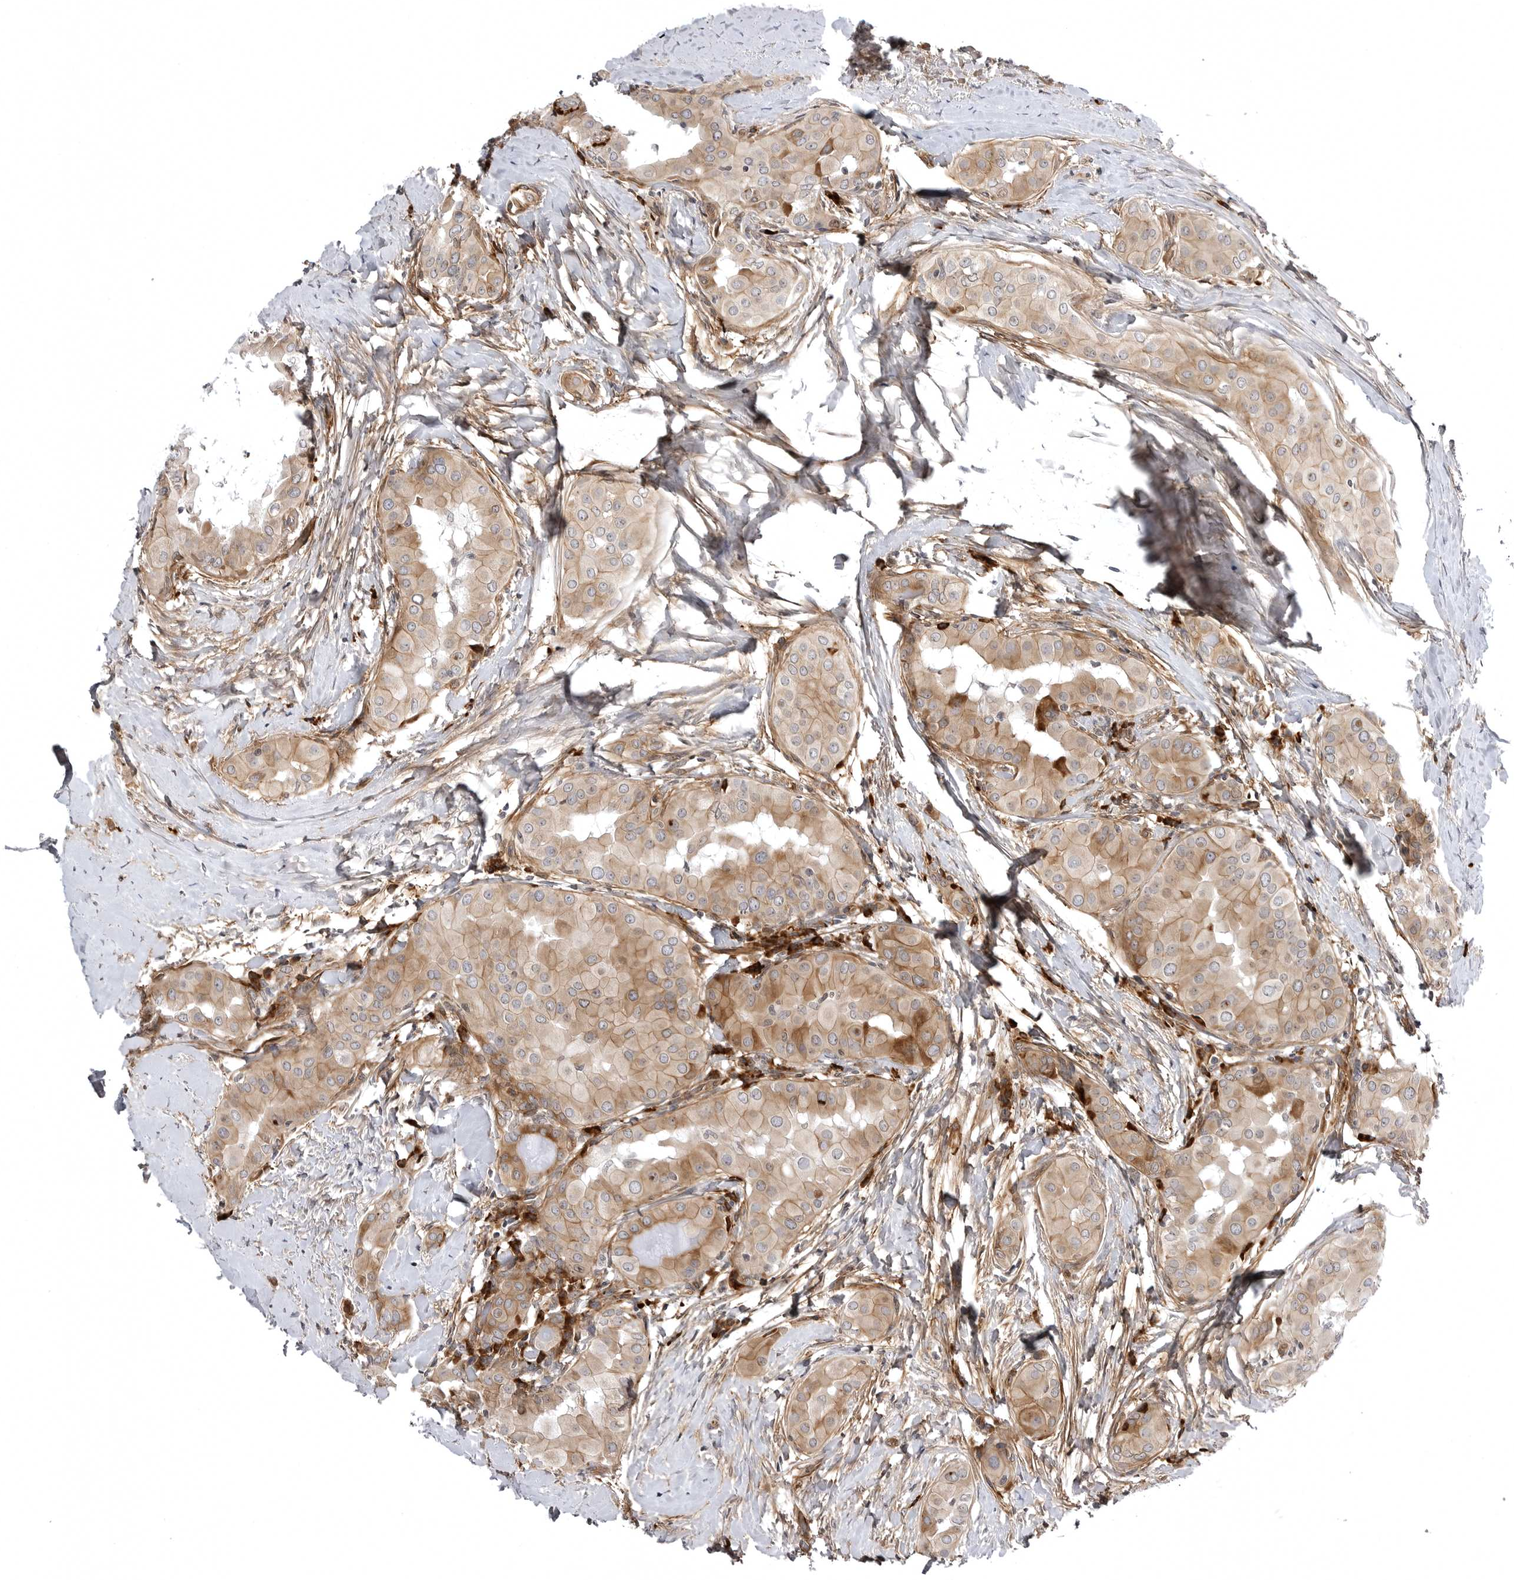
{"staining": {"intensity": "moderate", "quantity": ">75%", "location": "cytoplasmic/membranous"}, "tissue": "thyroid cancer", "cell_type": "Tumor cells", "image_type": "cancer", "snomed": [{"axis": "morphology", "description": "Papillary adenocarcinoma, NOS"}, {"axis": "topography", "description": "Thyroid gland"}], "caption": "IHC photomicrograph of neoplastic tissue: human thyroid cancer stained using immunohistochemistry (IHC) displays medium levels of moderate protein expression localized specifically in the cytoplasmic/membranous of tumor cells, appearing as a cytoplasmic/membranous brown color.", "gene": "ARL5A", "patient": {"sex": "male", "age": 33}}